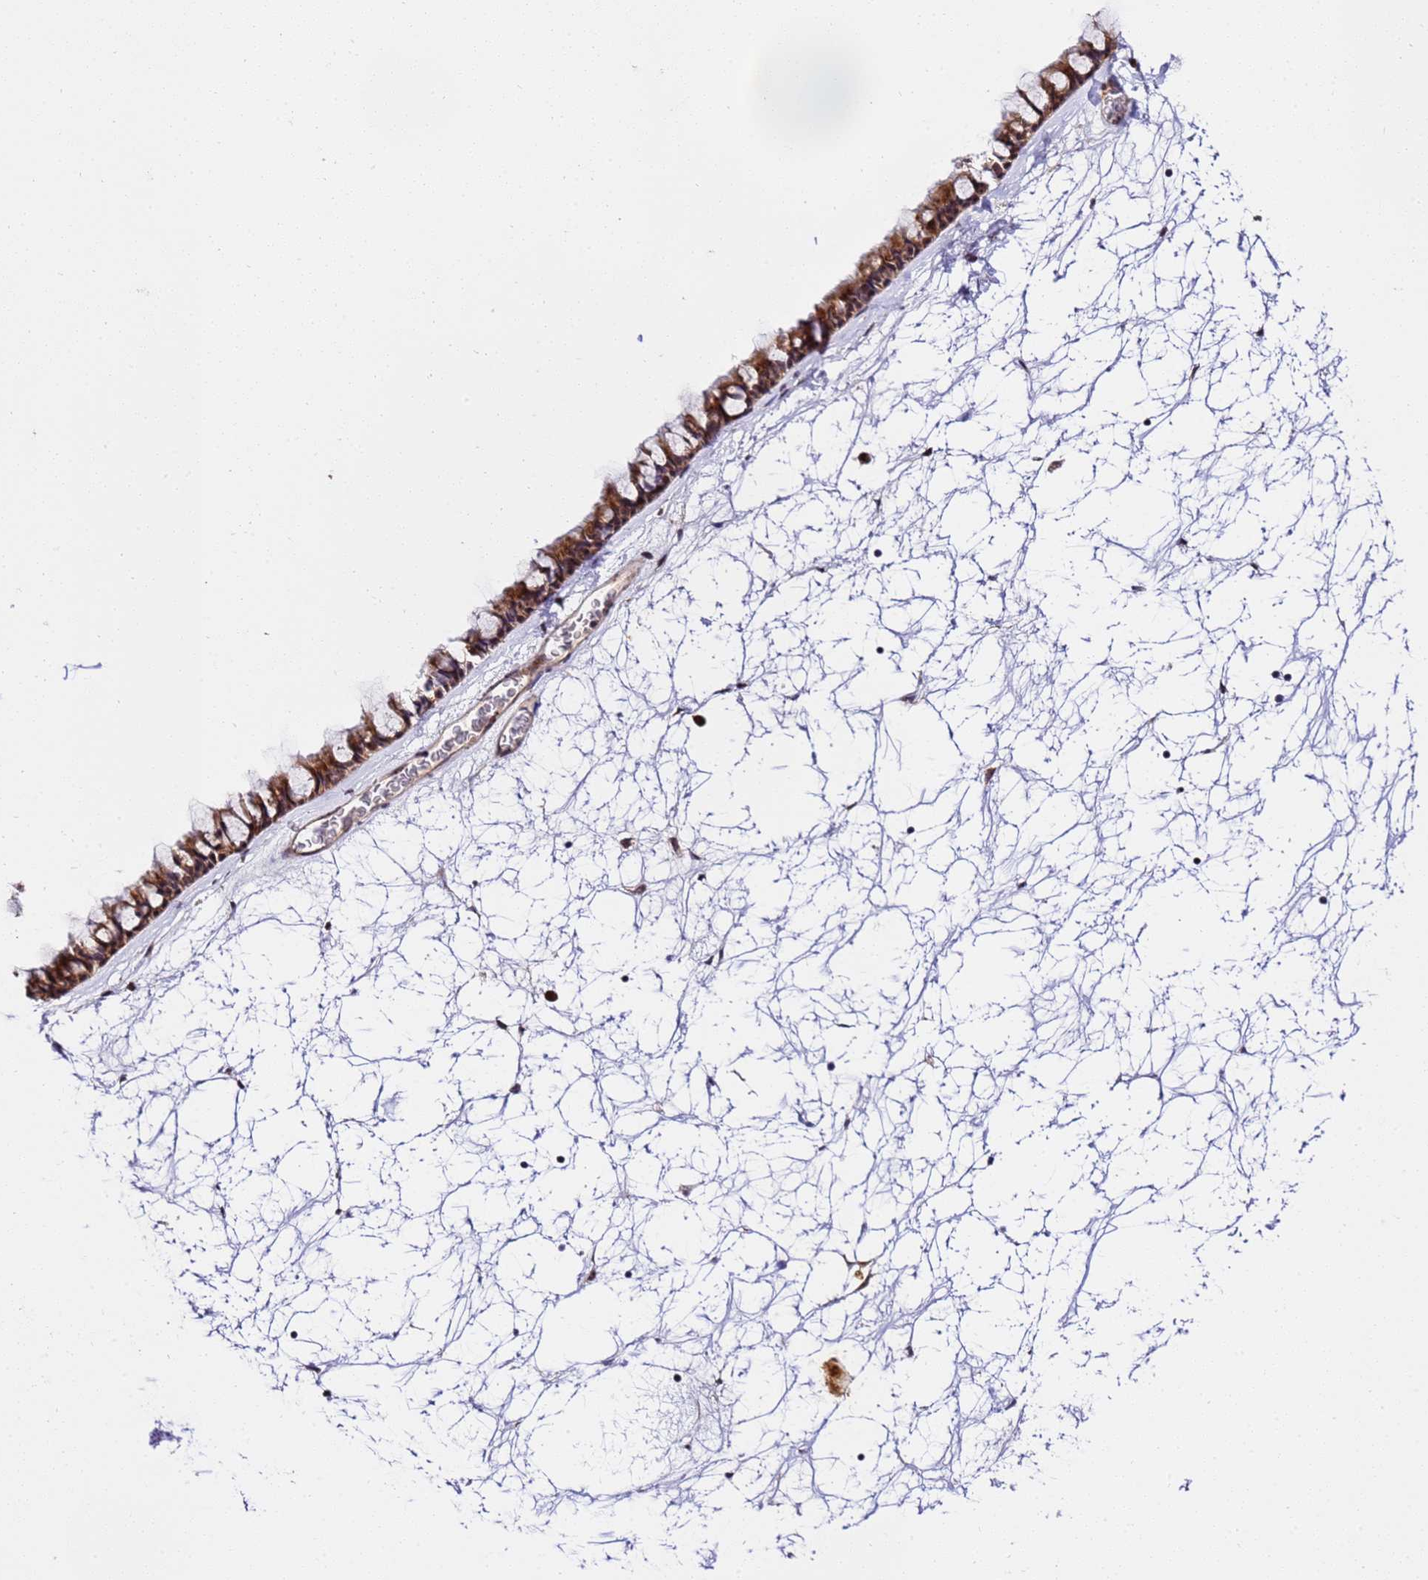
{"staining": {"intensity": "strong", "quantity": ">75%", "location": "cytoplasmic/membranous,nuclear"}, "tissue": "nasopharynx", "cell_type": "Respiratory epithelial cells", "image_type": "normal", "snomed": [{"axis": "morphology", "description": "Normal tissue, NOS"}, {"axis": "topography", "description": "Nasopharynx"}], "caption": "Immunohistochemistry (IHC) of normal human nasopharynx exhibits high levels of strong cytoplasmic/membranous,nuclear expression in approximately >75% of respiratory epithelial cells.", "gene": "SLX4IP", "patient": {"sex": "male", "age": 64}}